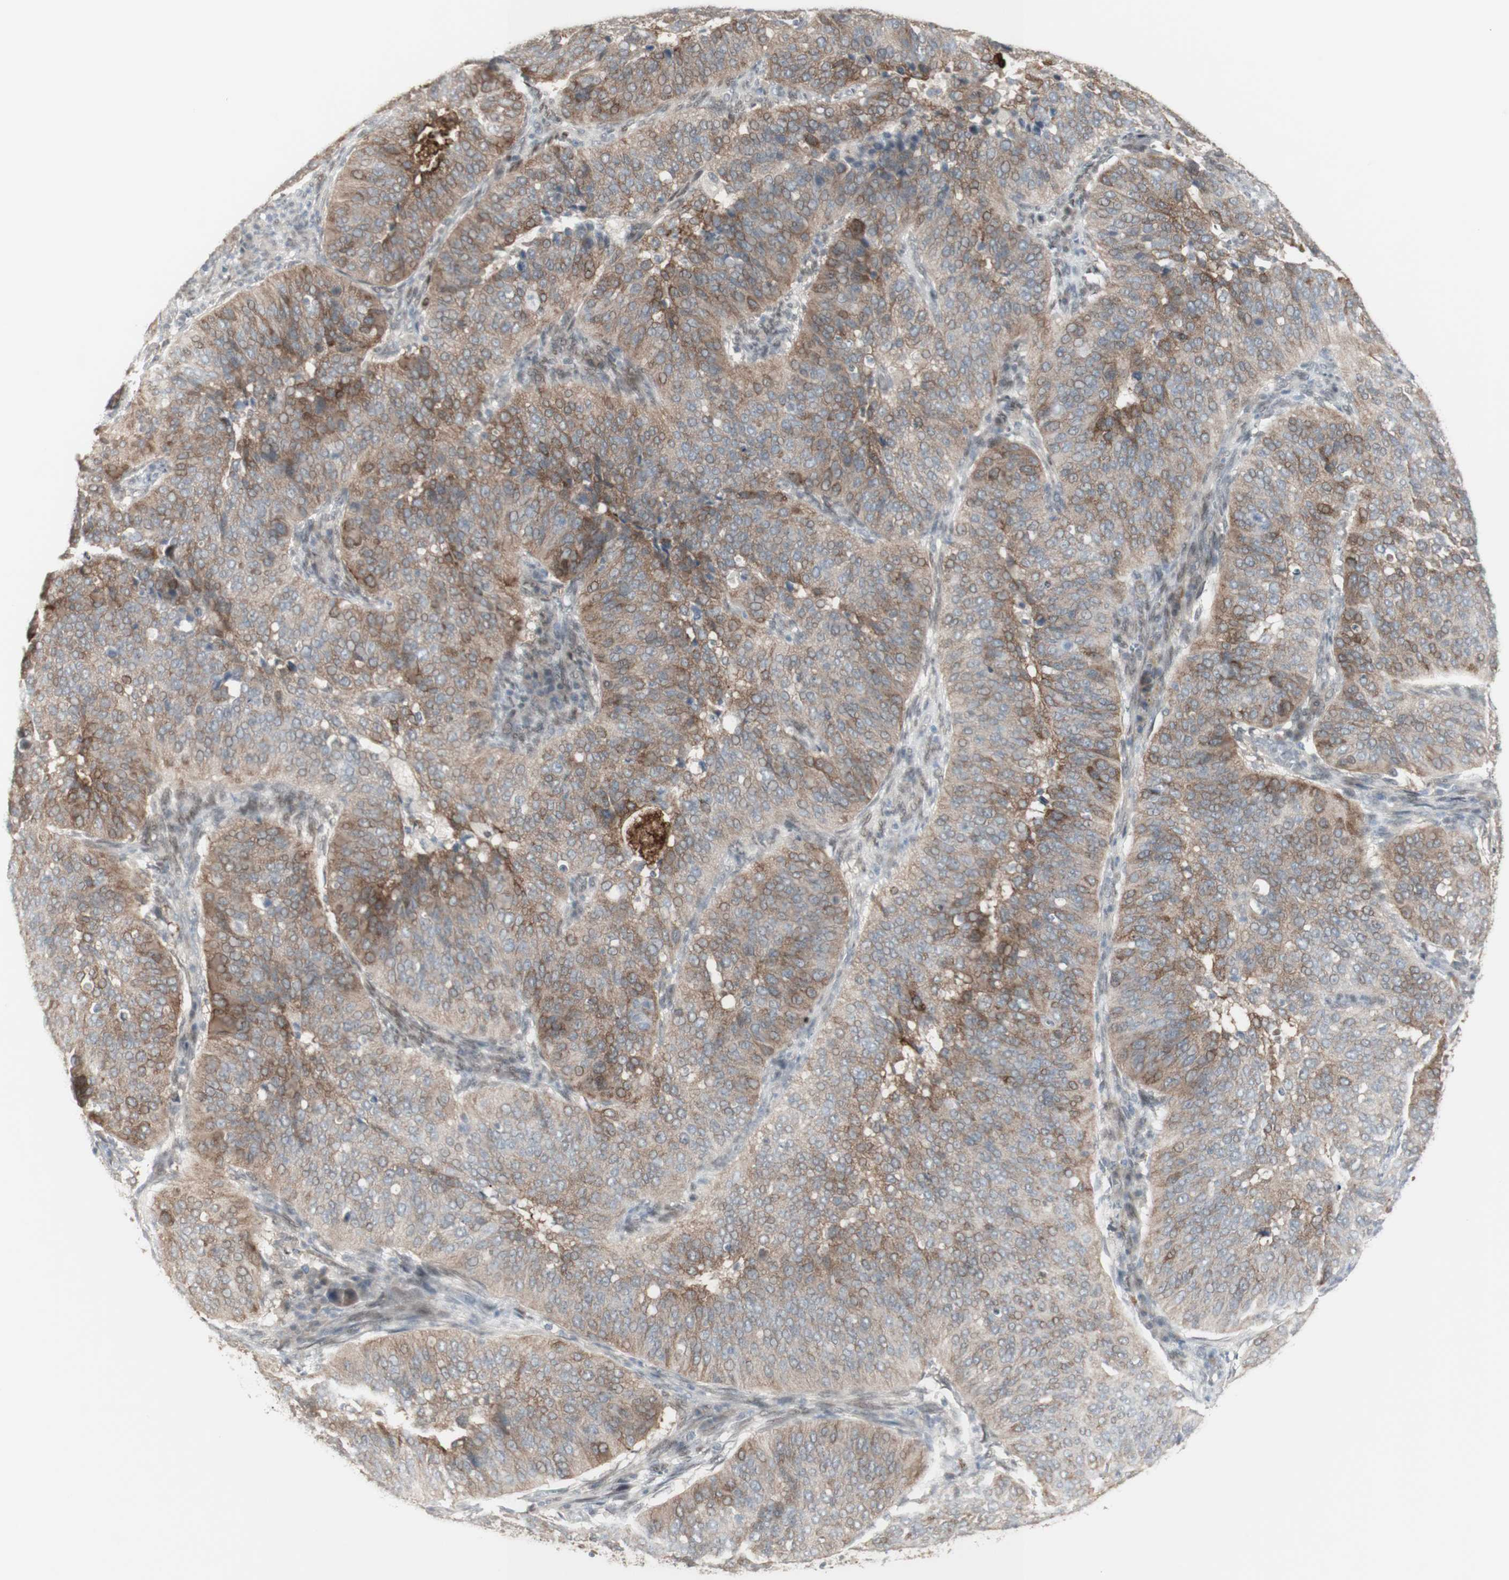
{"staining": {"intensity": "moderate", "quantity": ">75%", "location": "cytoplasmic/membranous"}, "tissue": "cervical cancer", "cell_type": "Tumor cells", "image_type": "cancer", "snomed": [{"axis": "morphology", "description": "Normal tissue, NOS"}, {"axis": "morphology", "description": "Squamous cell carcinoma, NOS"}, {"axis": "topography", "description": "Cervix"}], "caption": "Immunohistochemical staining of cervical cancer (squamous cell carcinoma) shows moderate cytoplasmic/membranous protein staining in about >75% of tumor cells.", "gene": "C1orf116", "patient": {"sex": "female", "age": 39}}